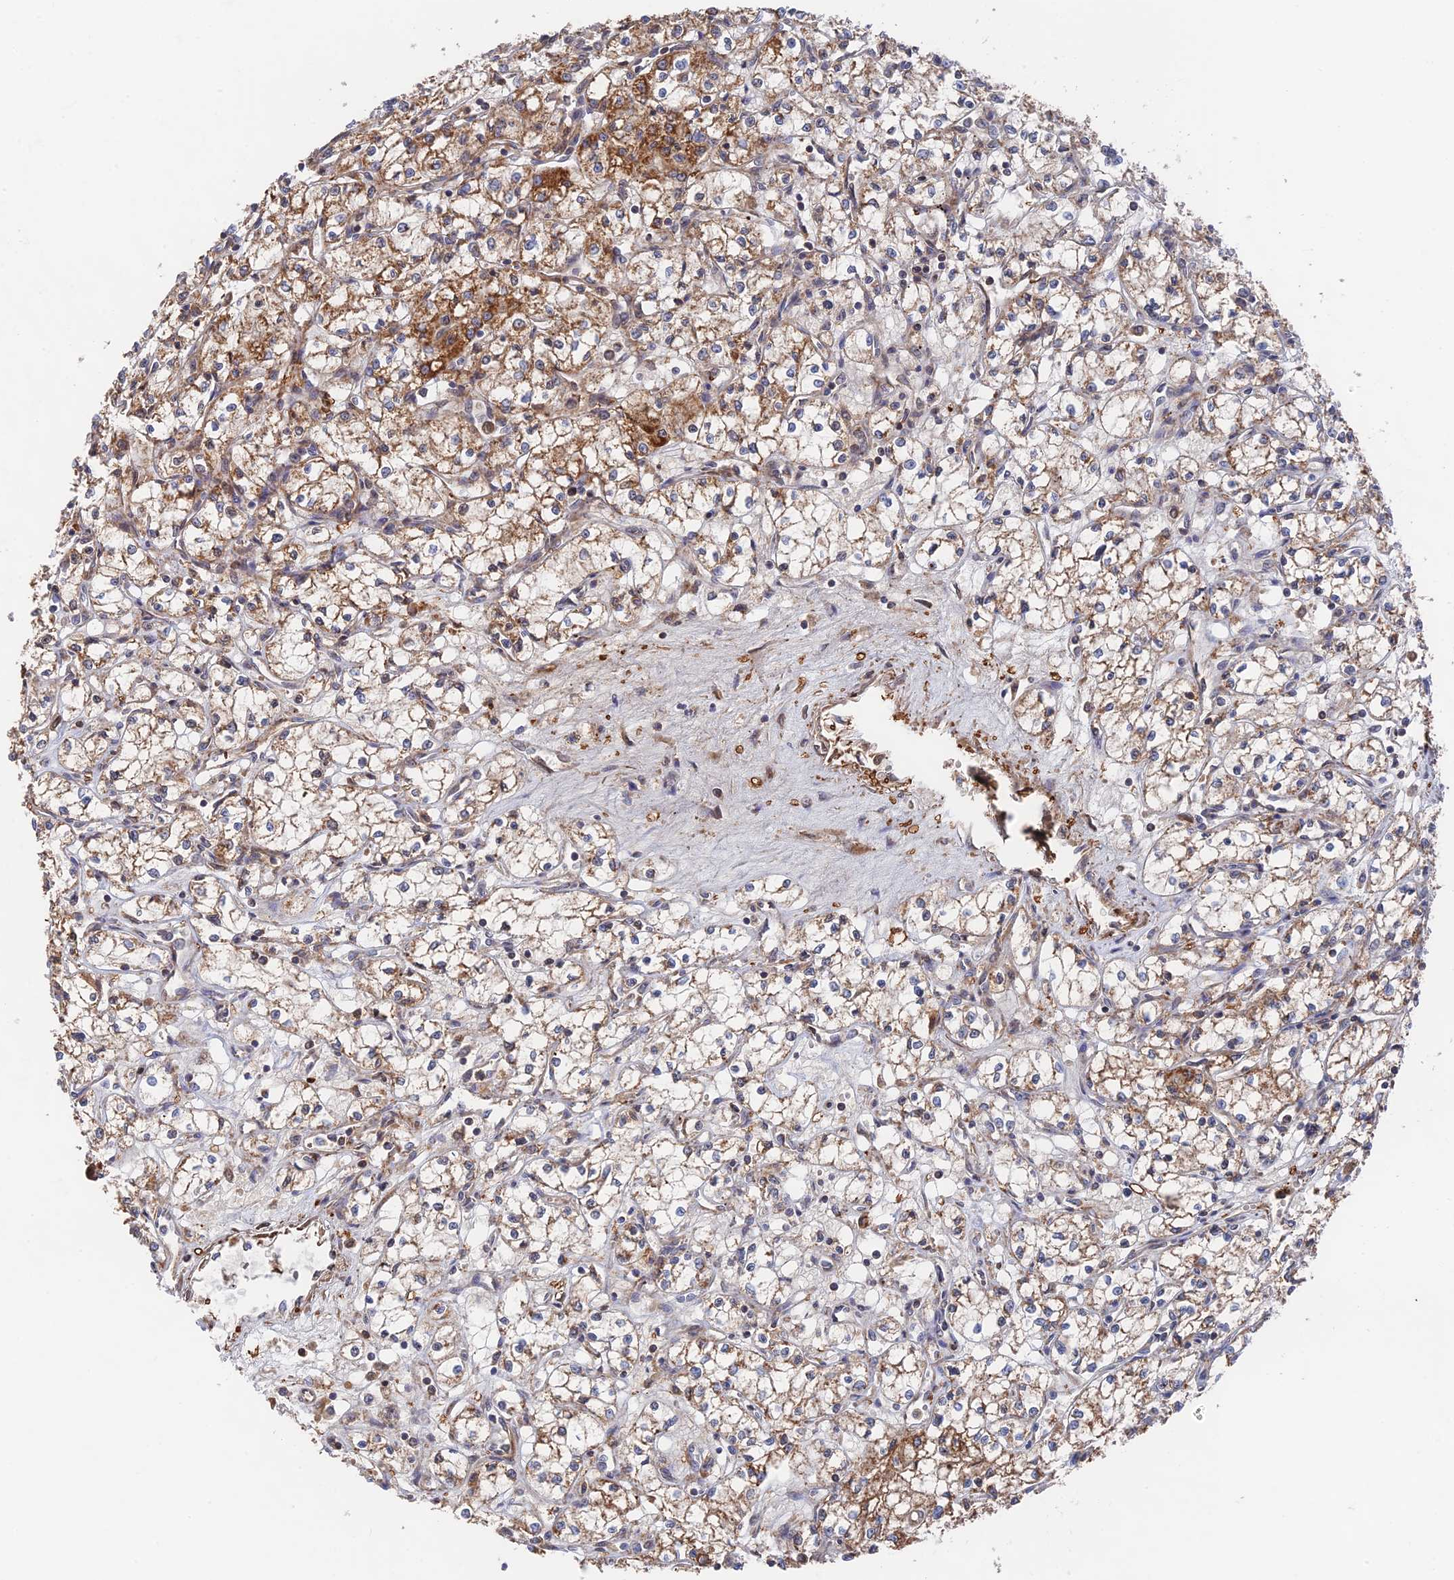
{"staining": {"intensity": "moderate", "quantity": "<25%", "location": "cytoplasmic/membranous"}, "tissue": "renal cancer", "cell_type": "Tumor cells", "image_type": "cancer", "snomed": [{"axis": "morphology", "description": "Adenocarcinoma, NOS"}, {"axis": "topography", "description": "Kidney"}], "caption": "A micrograph showing moderate cytoplasmic/membranous positivity in approximately <25% of tumor cells in renal cancer (adenocarcinoma), as visualized by brown immunohistochemical staining.", "gene": "ZNF320", "patient": {"sex": "male", "age": 59}}